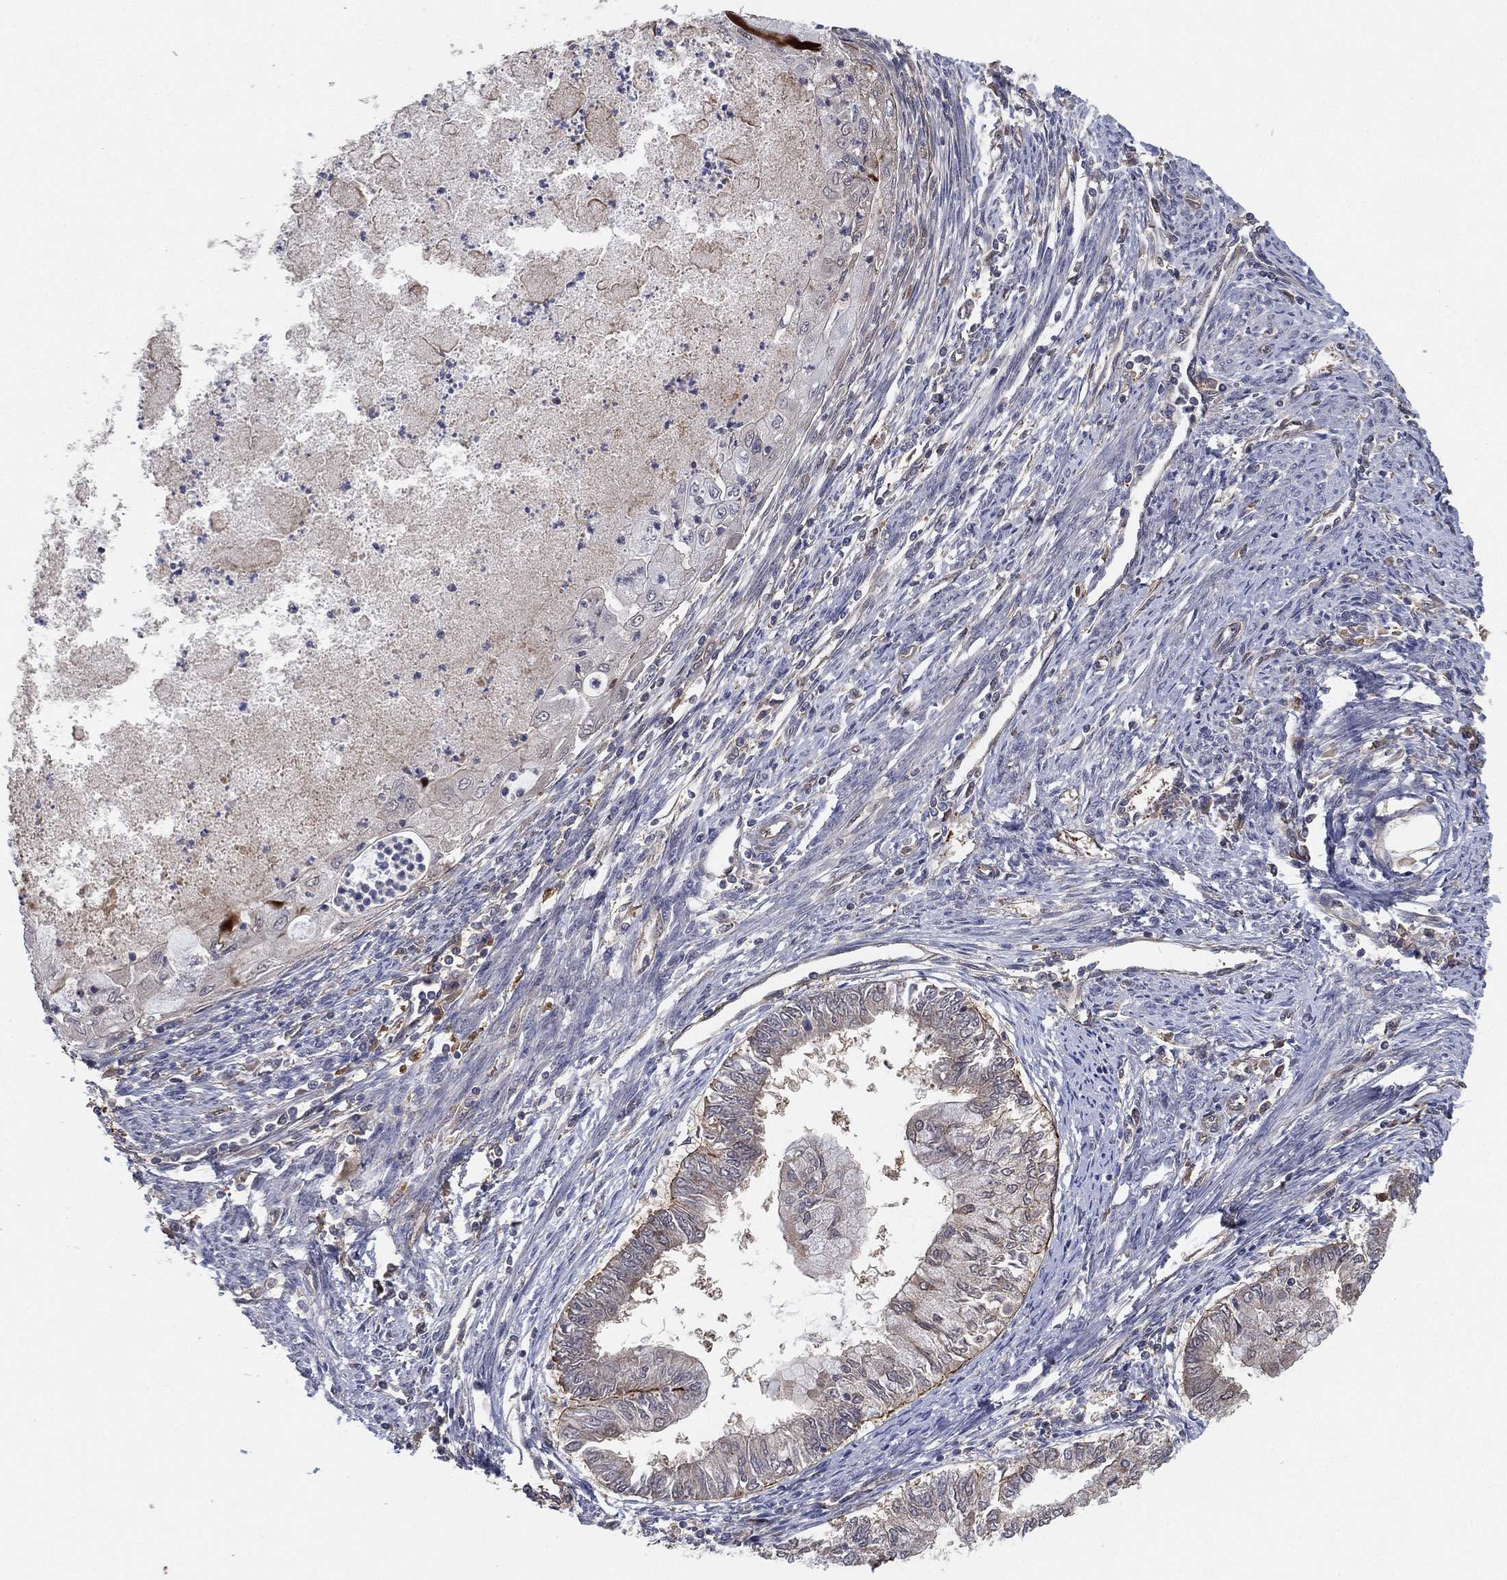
{"staining": {"intensity": "negative", "quantity": "none", "location": "none"}, "tissue": "endometrial cancer", "cell_type": "Tumor cells", "image_type": "cancer", "snomed": [{"axis": "morphology", "description": "Adenocarcinoma, NOS"}, {"axis": "topography", "description": "Endometrium"}], "caption": "Histopathology image shows no significant protein staining in tumor cells of endometrial cancer.", "gene": "PSMG4", "patient": {"sex": "female", "age": 59}}